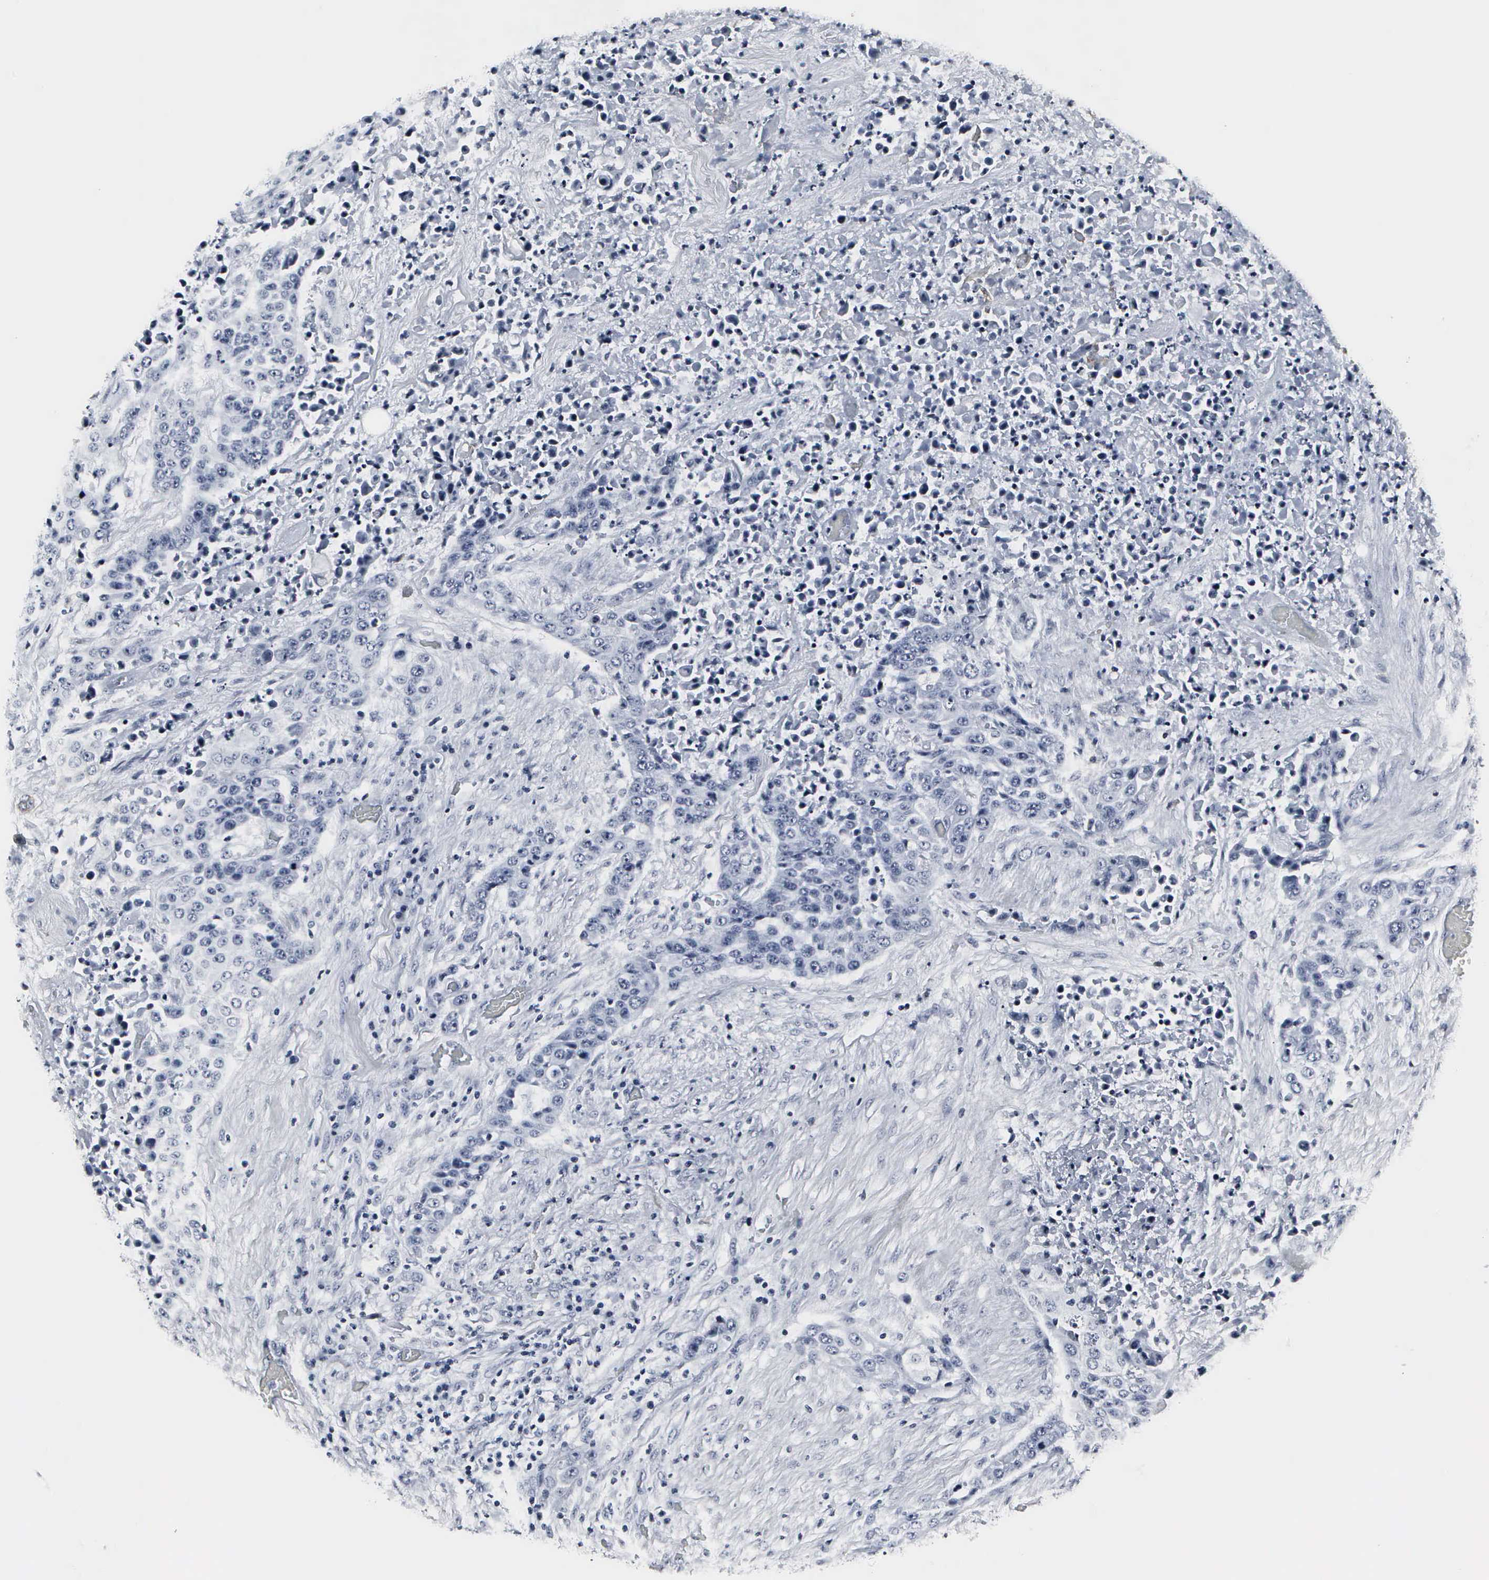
{"staining": {"intensity": "negative", "quantity": "none", "location": "none"}, "tissue": "urothelial cancer", "cell_type": "Tumor cells", "image_type": "cancer", "snomed": [{"axis": "morphology", "description": "Urothelial carcinoma, High grade"}, {"axis": "topography", "description": "Urinary bladder"}], "caption": "This is an IHC photomicrograph of human urothelial cancer. There is no expression in tumor cells.", "gene": "DGCR2", "patient": {"sex": "male", "age": 74}}